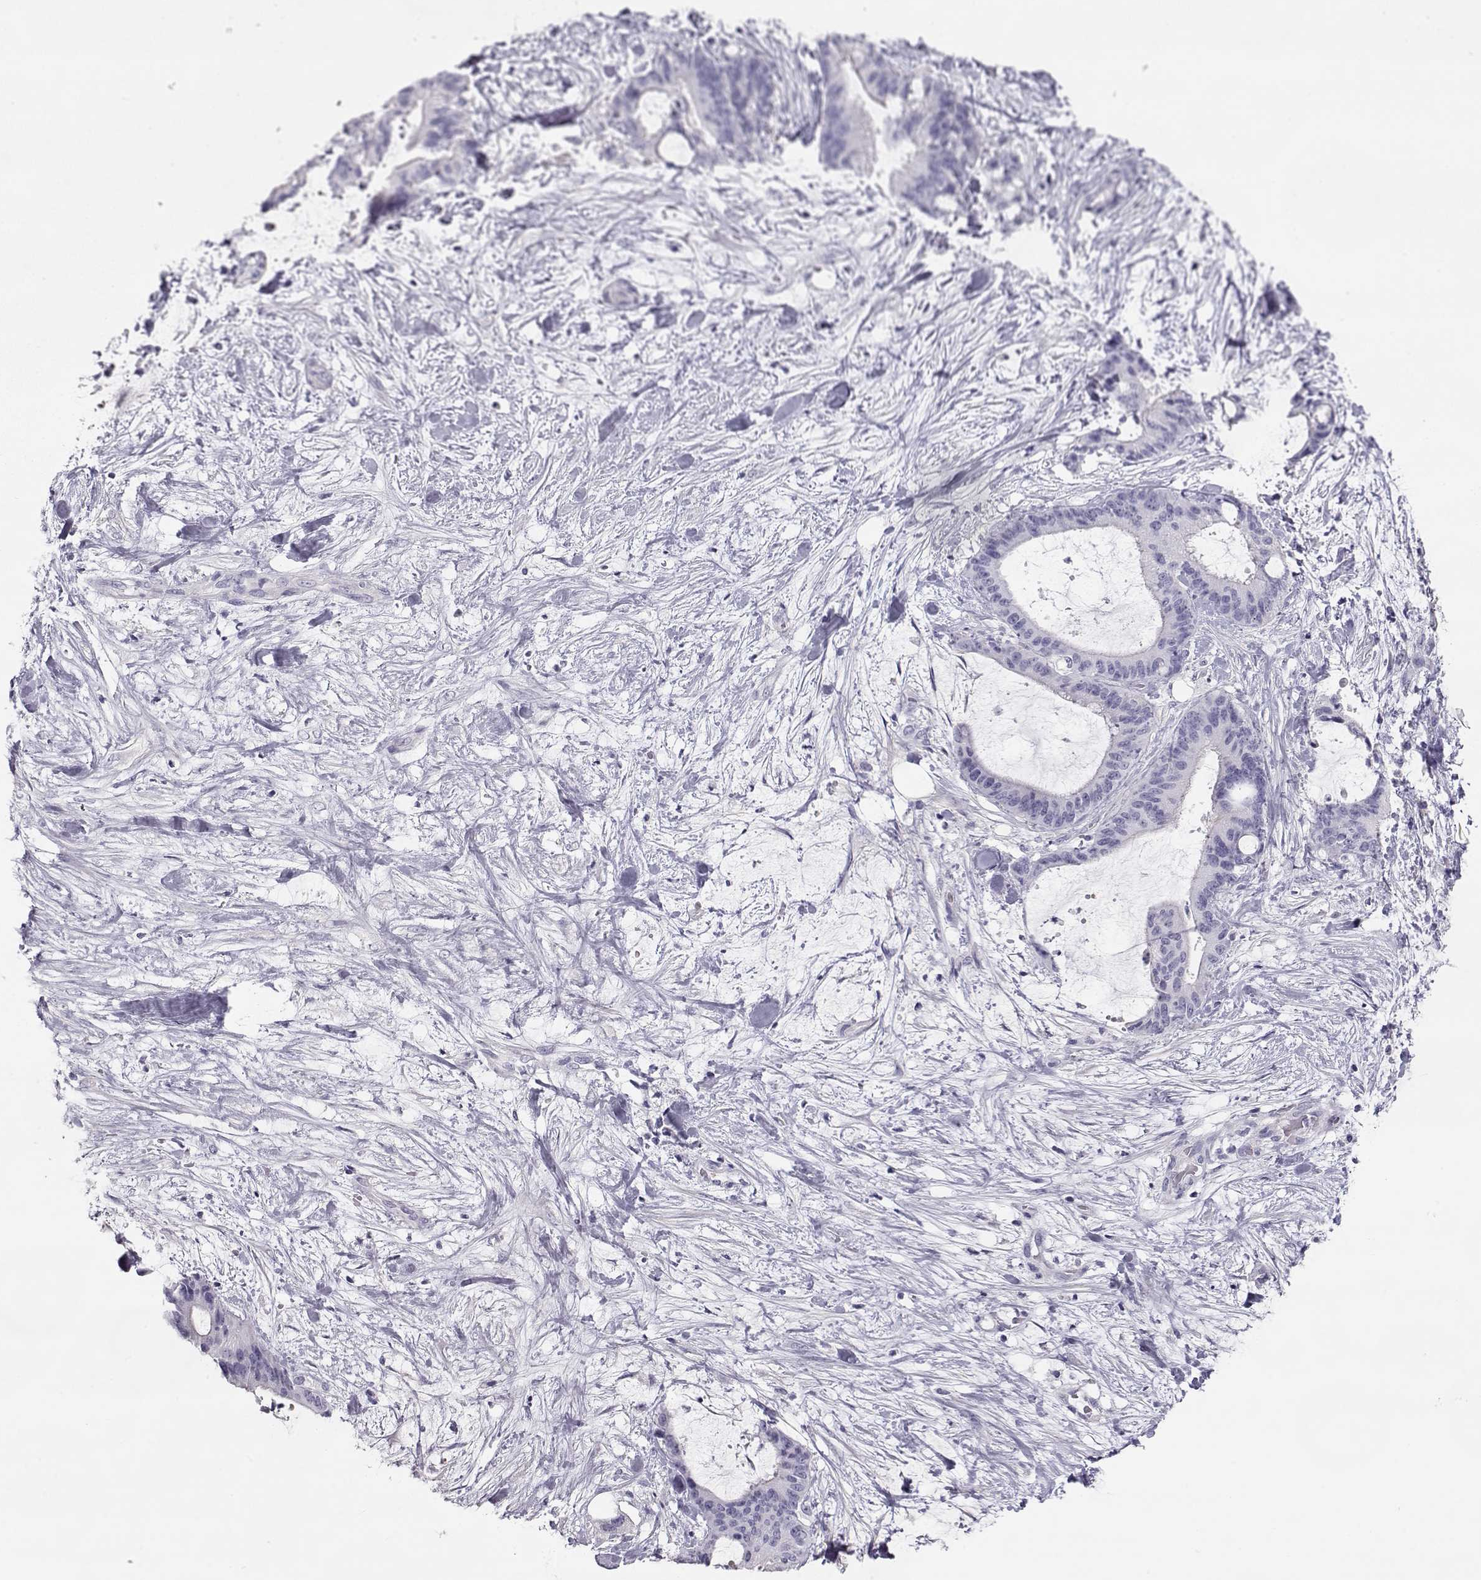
{"staining": {"intensity": "negative", "quantity": "none", "location": "none"}, "tissue": "liver cancer", "cell_type": "Tumor cells", "image_type": "cancer", "snomed": [{"axis": "morphology", "description": "Cholangiocarcinoma"}, {"axis": "topography", "description": "Liver"}], "caption": "A high-resolution micrograph shows immunohistochemistry (IHC) staining of cholangiocarcinoma (liver), which reveals no significant positivity in tumor cells.", "gene": "SLITRK3", "patient": {"sex": "female", "age": 73}}